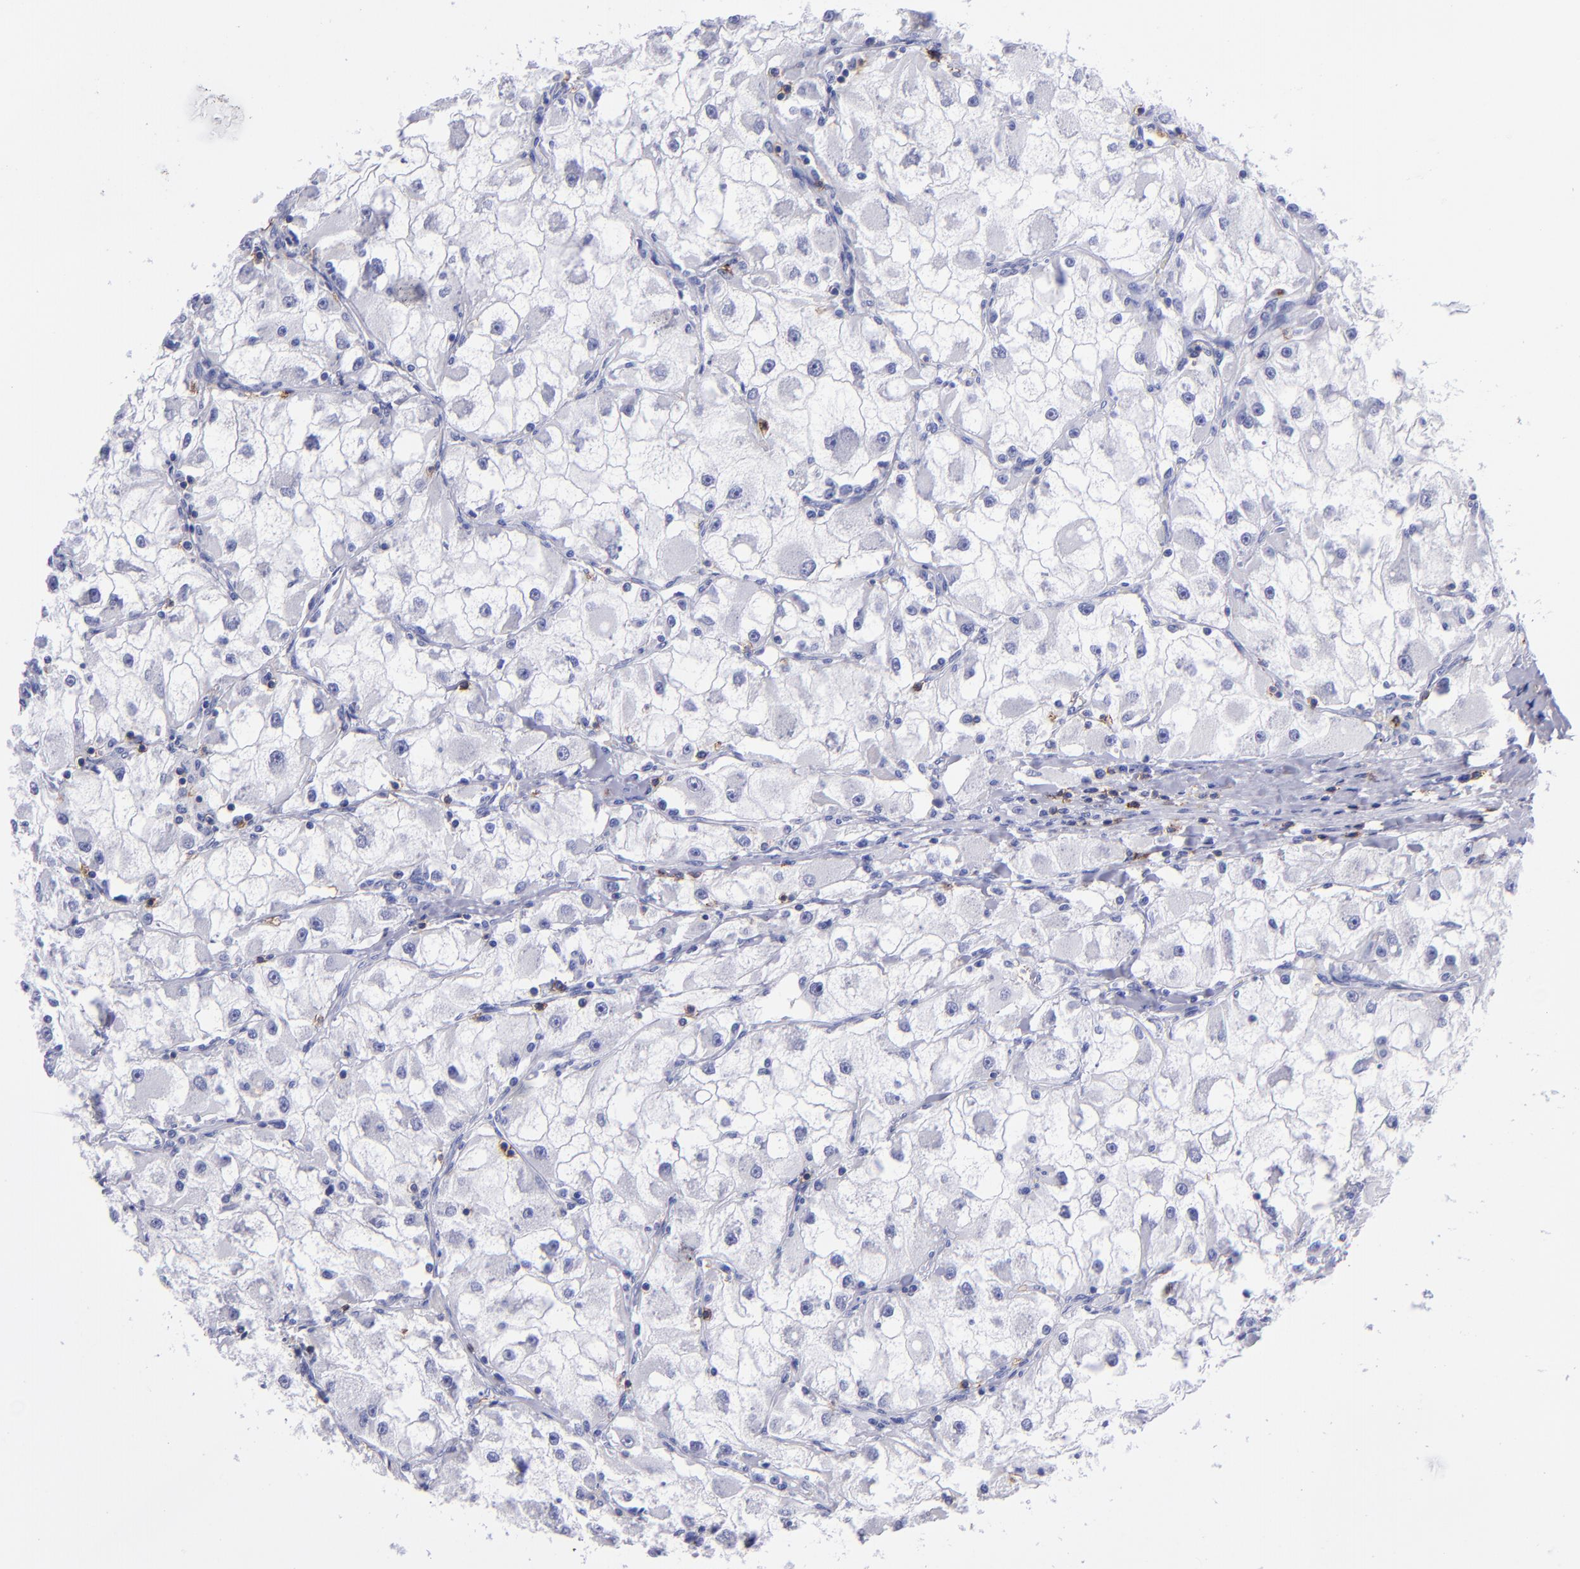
{"staining": {"intensity": "negative", "quantity": "none", "location": "none"}, "tissue": "renal cancer", "cell_type": "Tumor cells", "image_type": "cancer", "snomed": [{"axis": "morphology", "description": "Adenocarcinoma, NOS"}, {"axis": "topography", "description": "Kidney"}], "caption": "There is no significant positivity in tumor cells of renal cancer.", "gene": "CD6", "patient": {"sex": "female", "age": 73}}